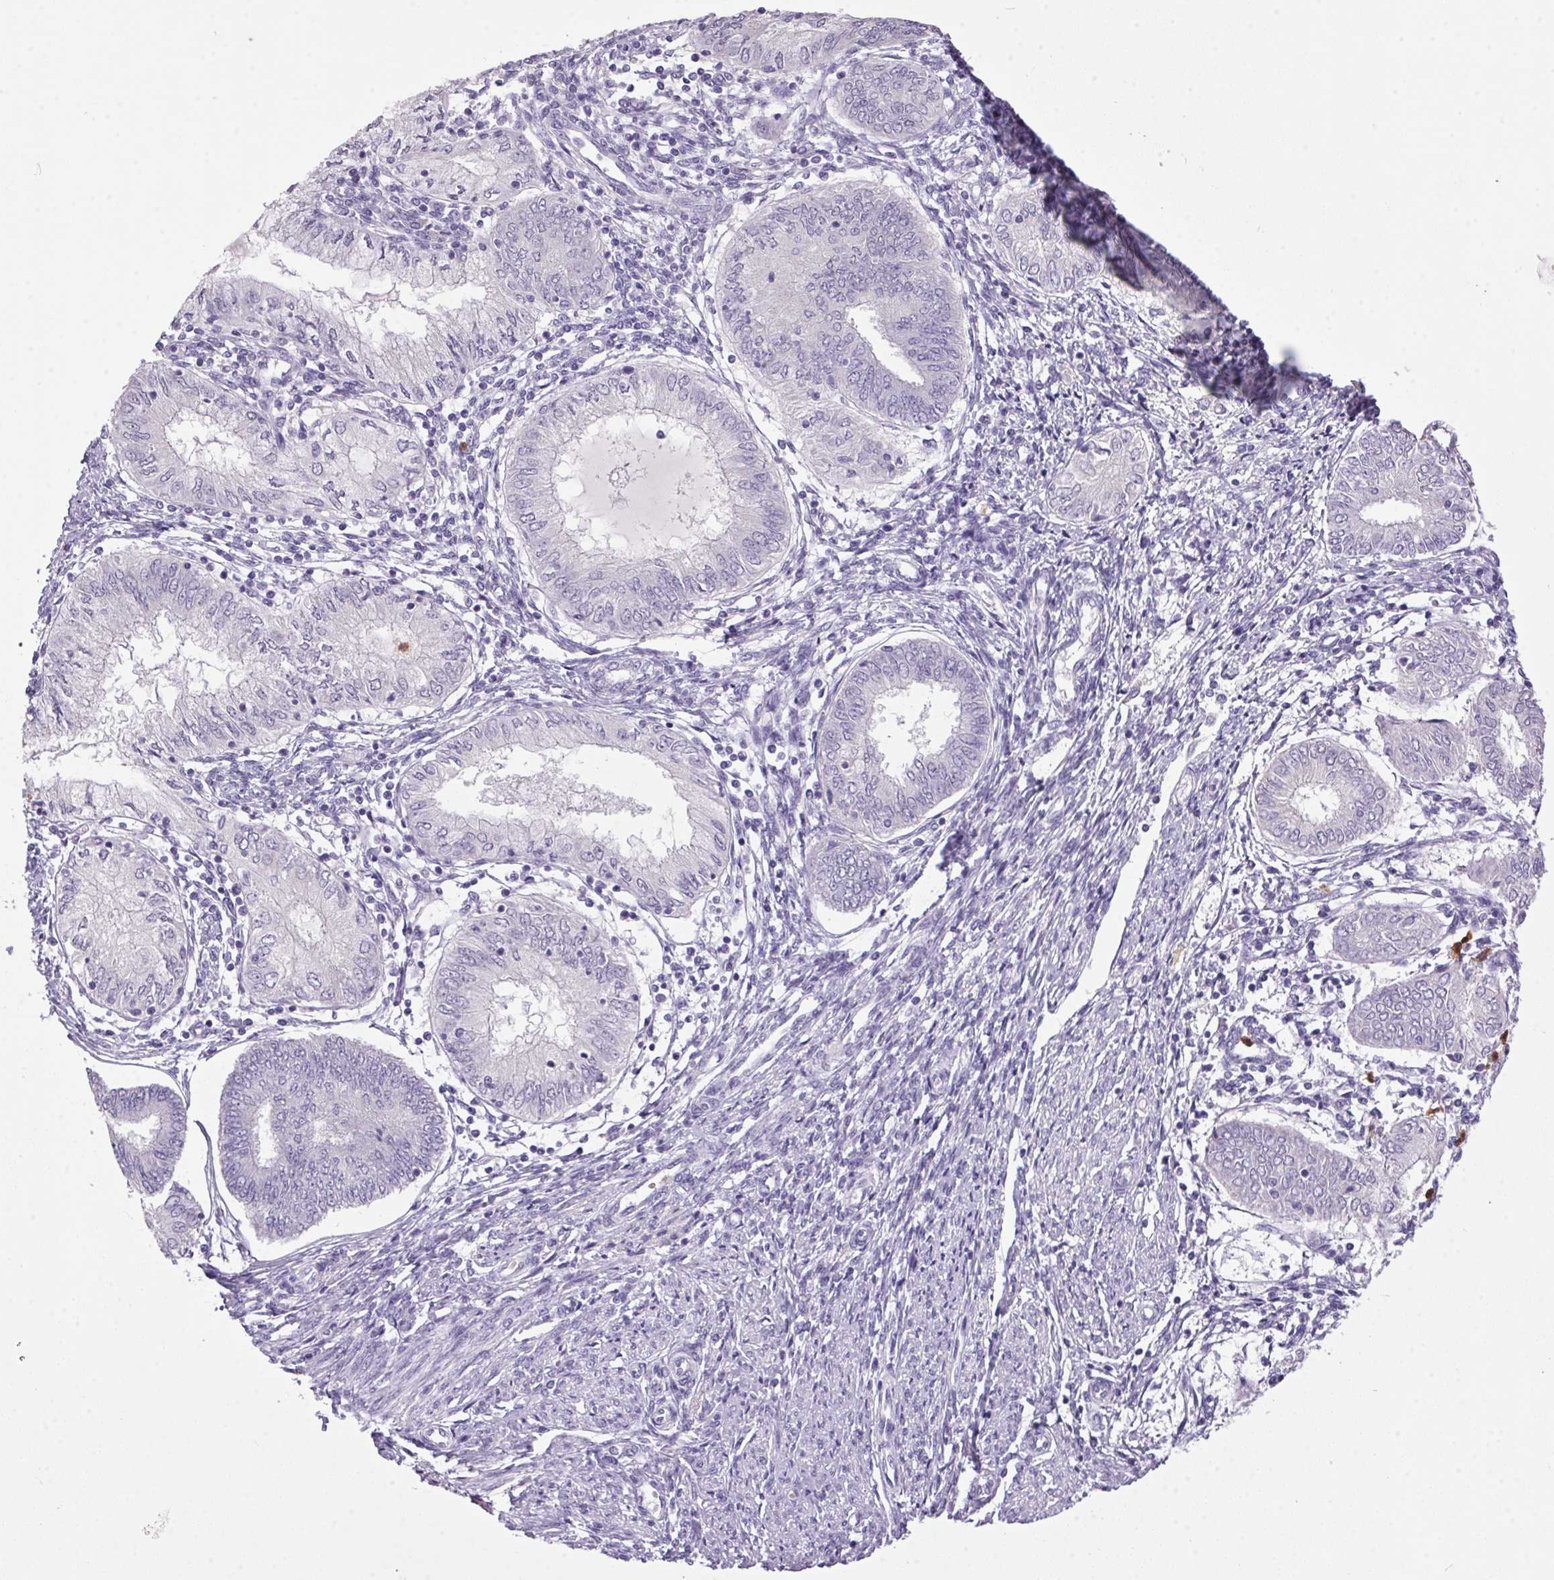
{"staining": {"intensity": "negative", "quantity": "none", "location": "none"}, "tissue": "endometrial cancer", "cell_type": "Tumor cells", "image_type": "cancer", "snomed": [{"axis": "morphology", "description": "Adenocarcinoma, NOS"}, {"axis": "topography", "description": "Endometrium"}], "caption": "Image shows no significant protein staining in tumor cells of endometrial cancer (adenocarcinoma).", "gene": "TRDN", "patient": {"sex": "female", "age": 68}}